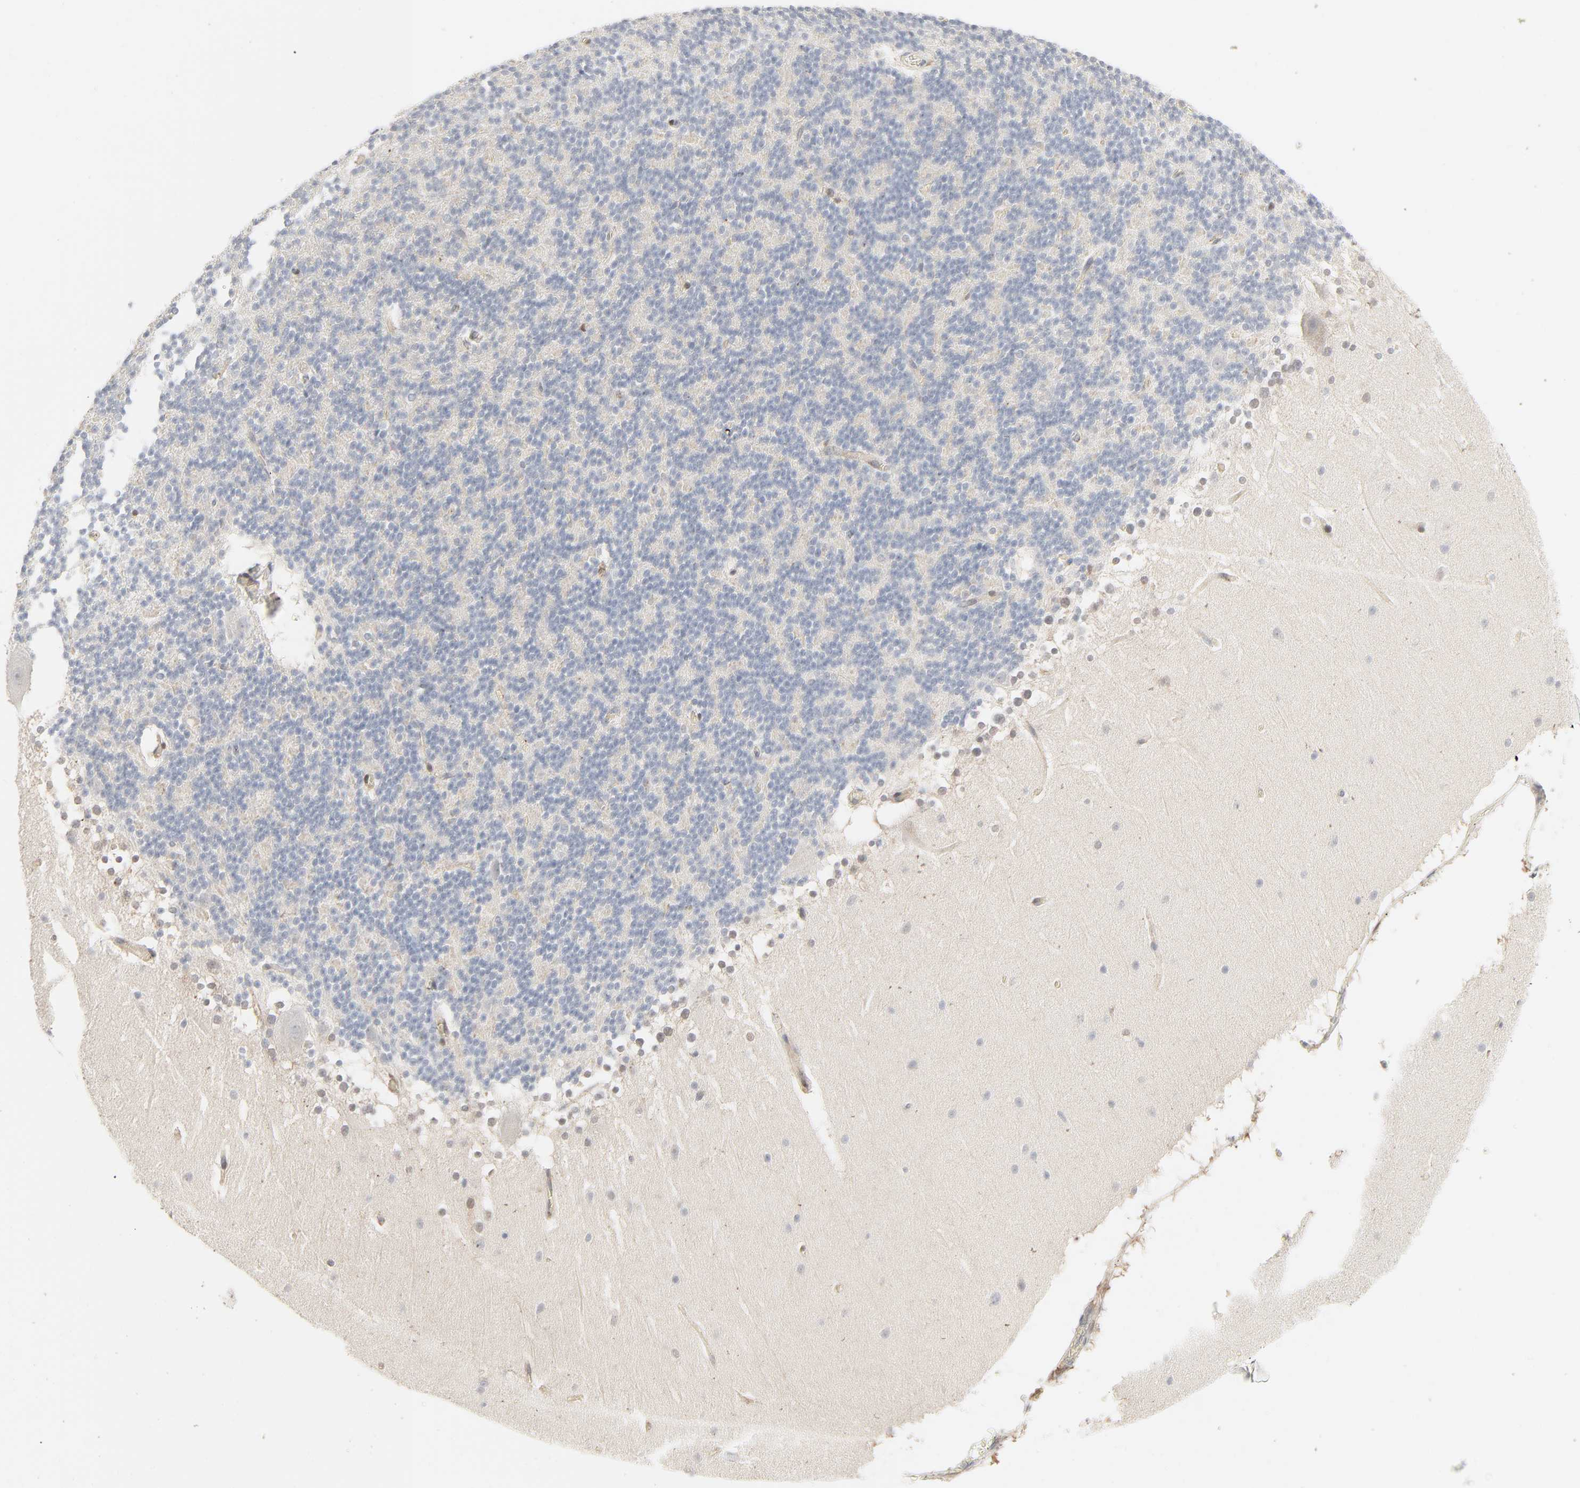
{"staining": {"intensity": "negative", "quantity": "none", "location": "none"}, "tissue": "cerebellum", "cell_type": "Cells in granular layer", "image_type": "normal", "snomed": [{"axis": "morphology", "description": "Normal tissue, NOS"}, {"axis": "topography", "description": "Cerebellum"}], "caption": "IHC histopathology image of unremarkable human cerebellum stained for a protein (brown), which exhibits no expression in cells in granular layer.", "gene": "LGALS2", "patient": {"sex": "female", "age": 19}}